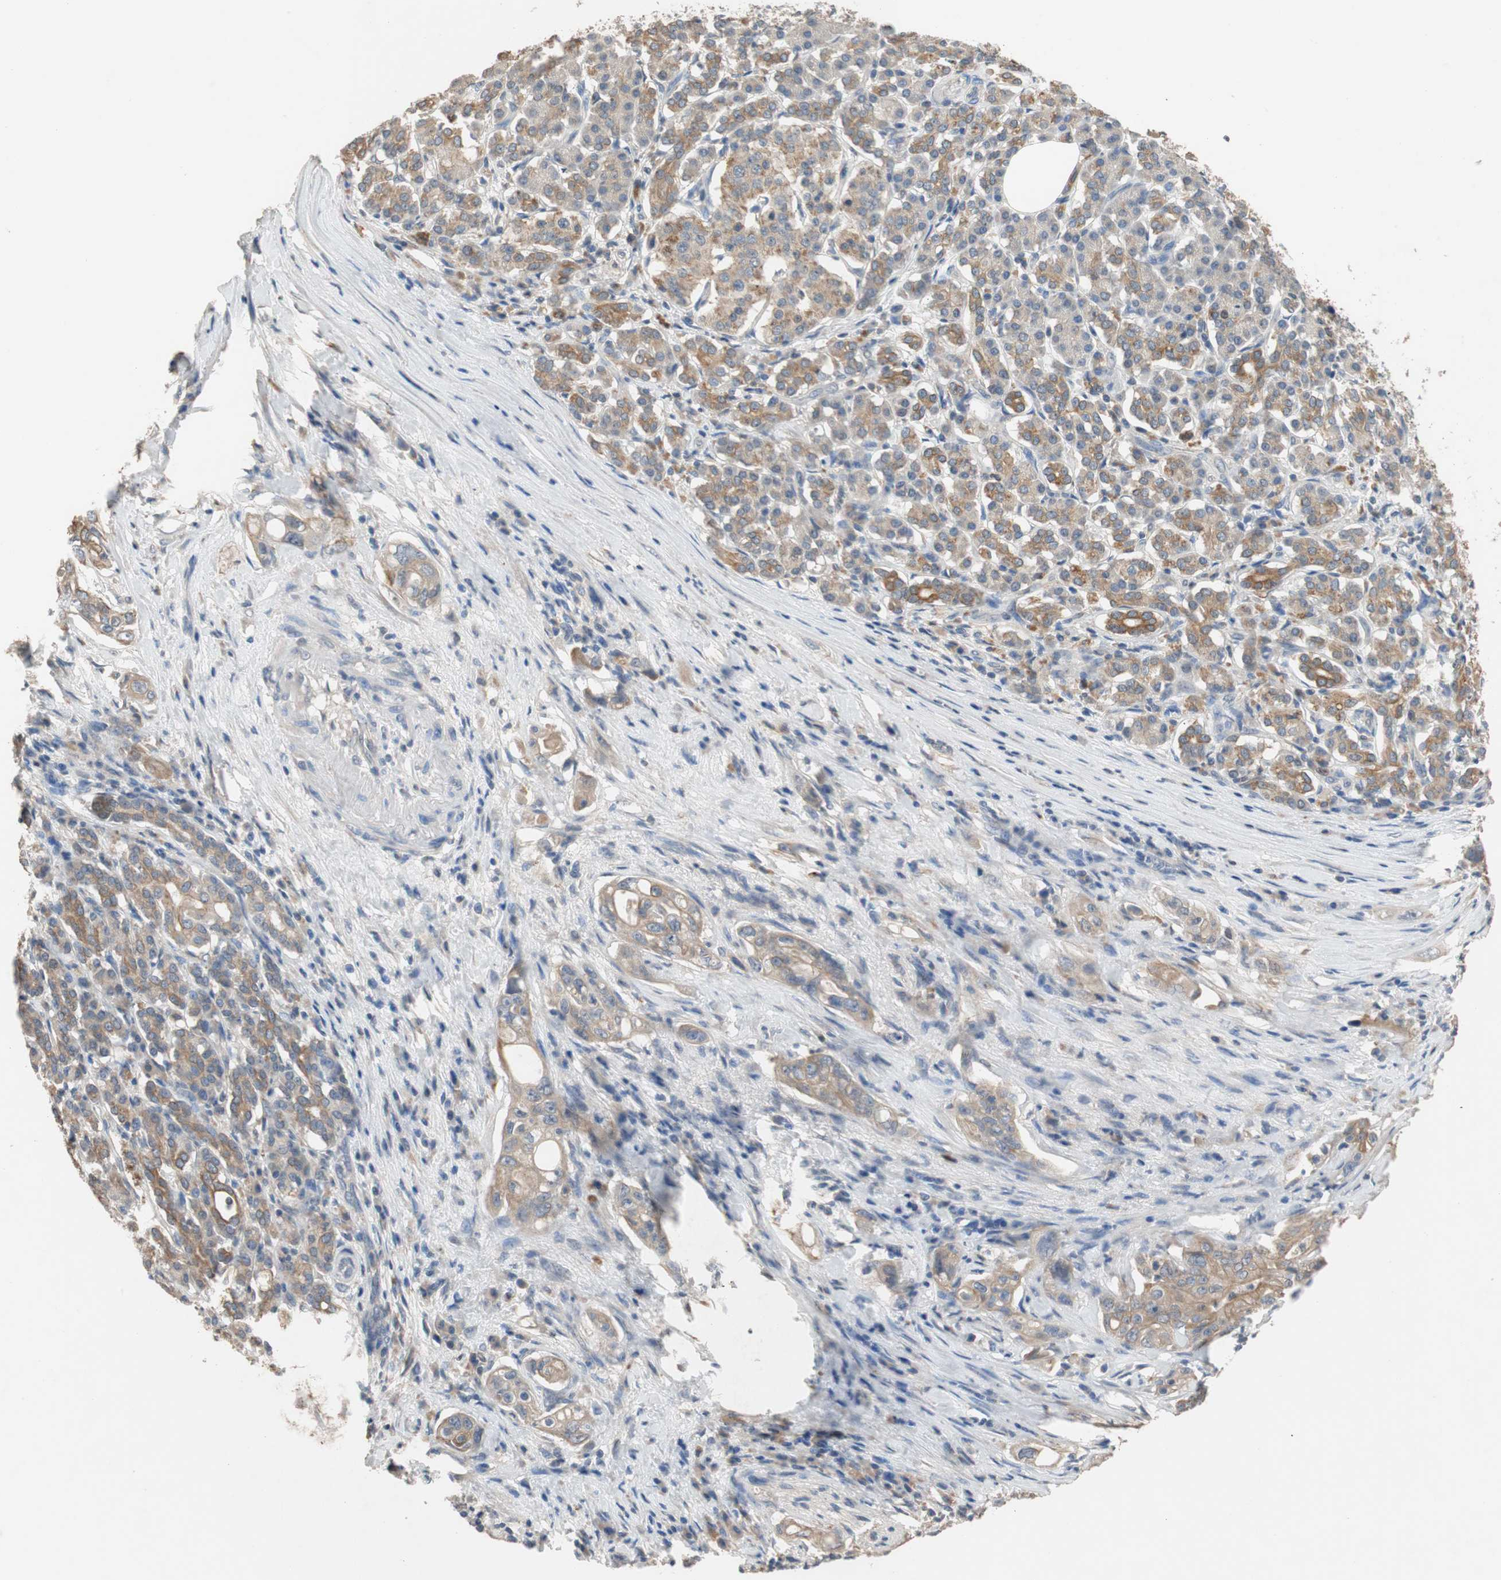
{"staining": {"intensity": "moderate", "quantity": ">75%", "location": "cytoplasmic/membranous"}, "tissue": "pancreatic cancer", "cell_type": "Tumor cells", "image_type": "cancer", "snomed": [{"axis": "morphology", "description": "Normal tissue, NOS"}, {"axis": "topography", "description": "Pancreas"}], "caption": "Pancreatic cancer tissue shows moderate cytoplasmic/membranous staining in about >75% of tumor cells", "gene": "ADAP1", "patient": {"sex": "male", "age": 42}}